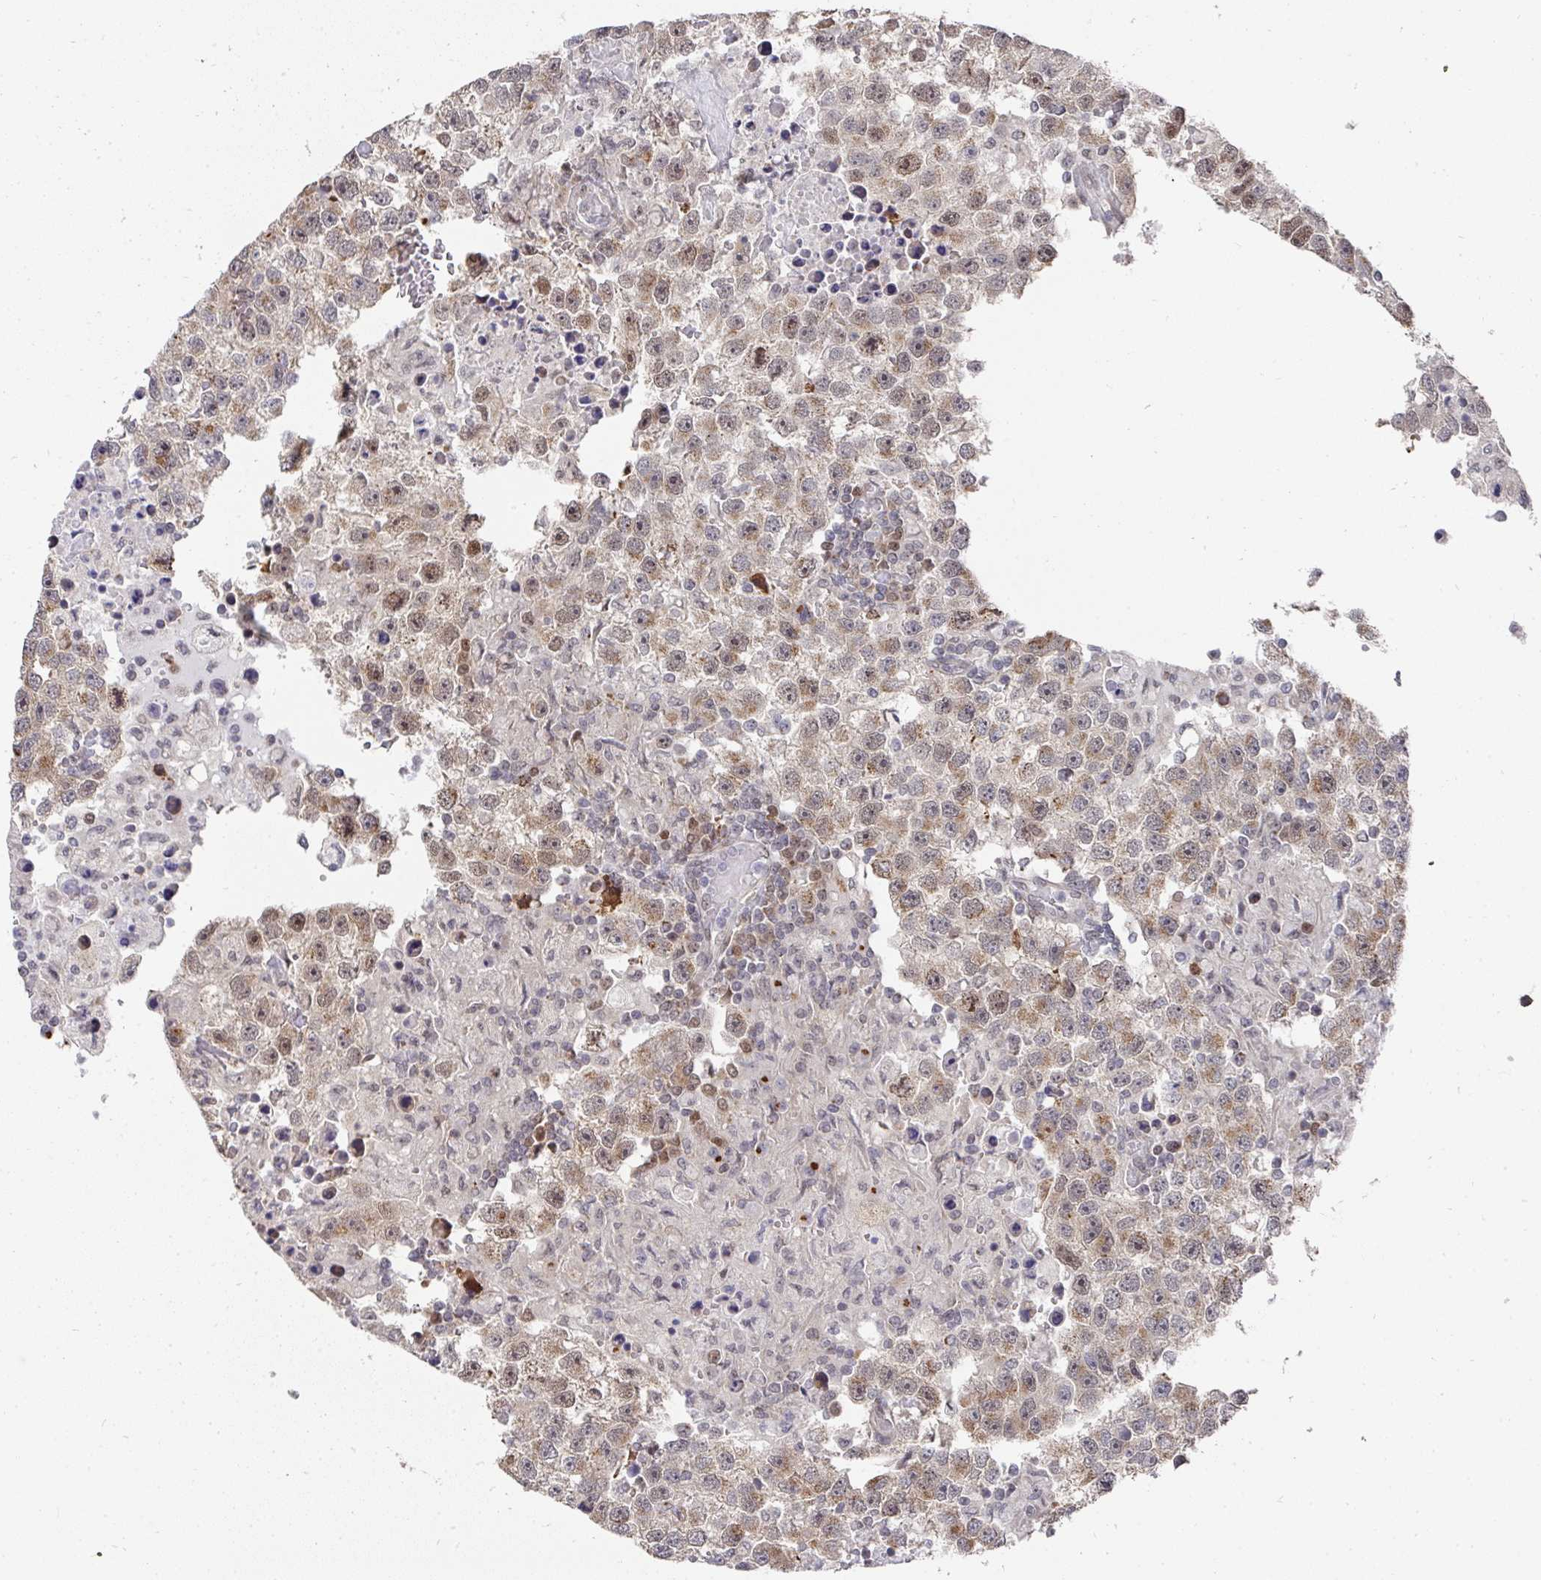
{"staining": {"intensity": "weak", "quantity": "25%-75%", "location": "cytoplasmic/membranous"}, "tissue": "testis cancer", "cell_type": "Tumor cells", "image_type": "cancer", "snomed": [{"axis": "morphology", "description": "Carcinoma, Embryonal, NOS"}, {"axis": "topography", "description": "Testis"}], "caption": "A high-resolution micrograph shows immunohistochemistry (IHC) staining of testis cancer (embryonal carcinoma), which exhibits weak cytoplasmic/membranous positivity in about 25%-75% of tumor cells.", "gene": "C18orf25", "patient": {"sex": "male", "age": 83}}